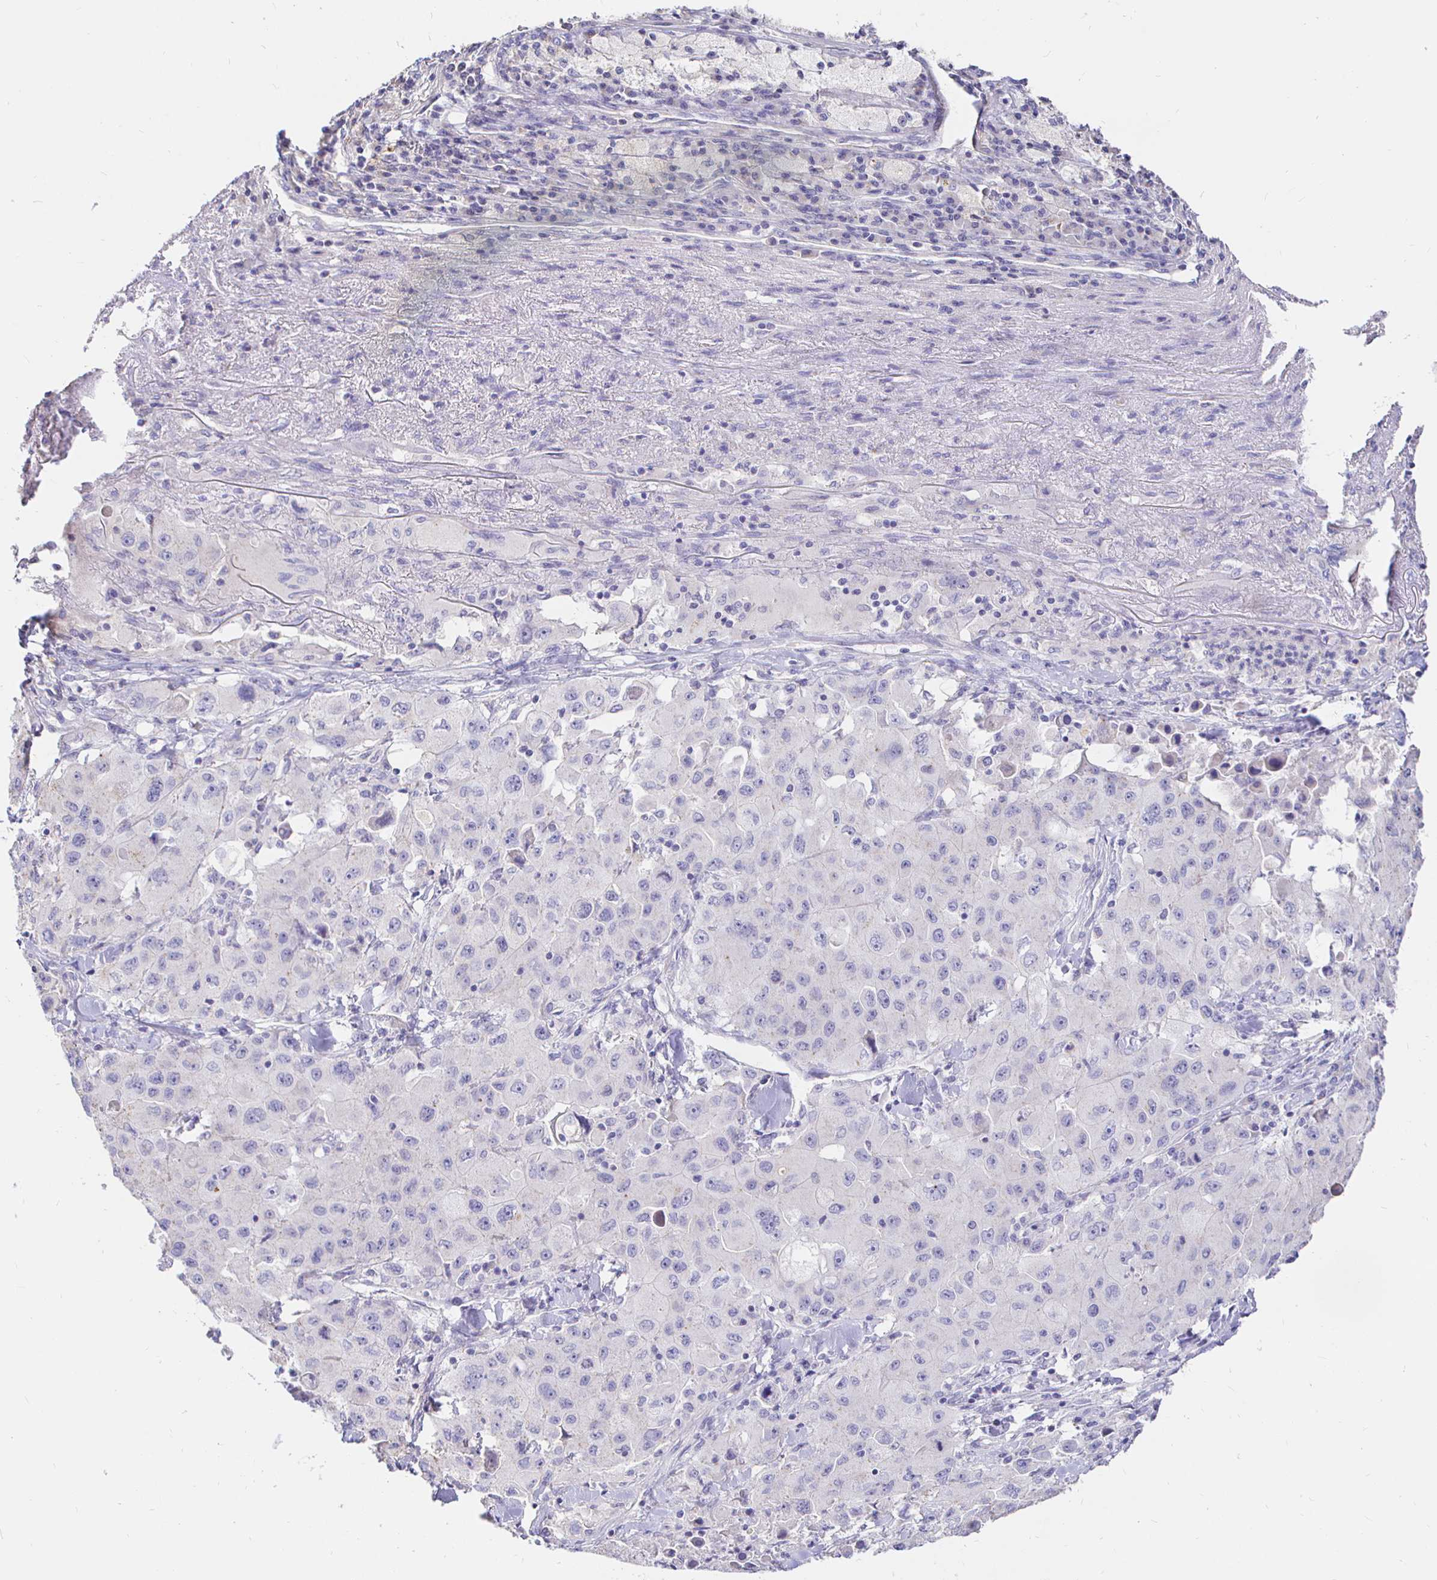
{"staining": {"intensity": "negative", "quantity": "none", "location": "none"}, "tissue": "lung cancer", "cell_type": "Tumor cells", "image_type": "cancer", "snomed": [{"axis": "morphology", "description": "Squamous cell carcinoma, NOS"}, {"axis": "topography", "description": "Lung"}], "caption": "There is no significant staining in tumor cells of lung cancer.", "gene": "NECAB1", "patient": {"sex": "male", "age": 63}}